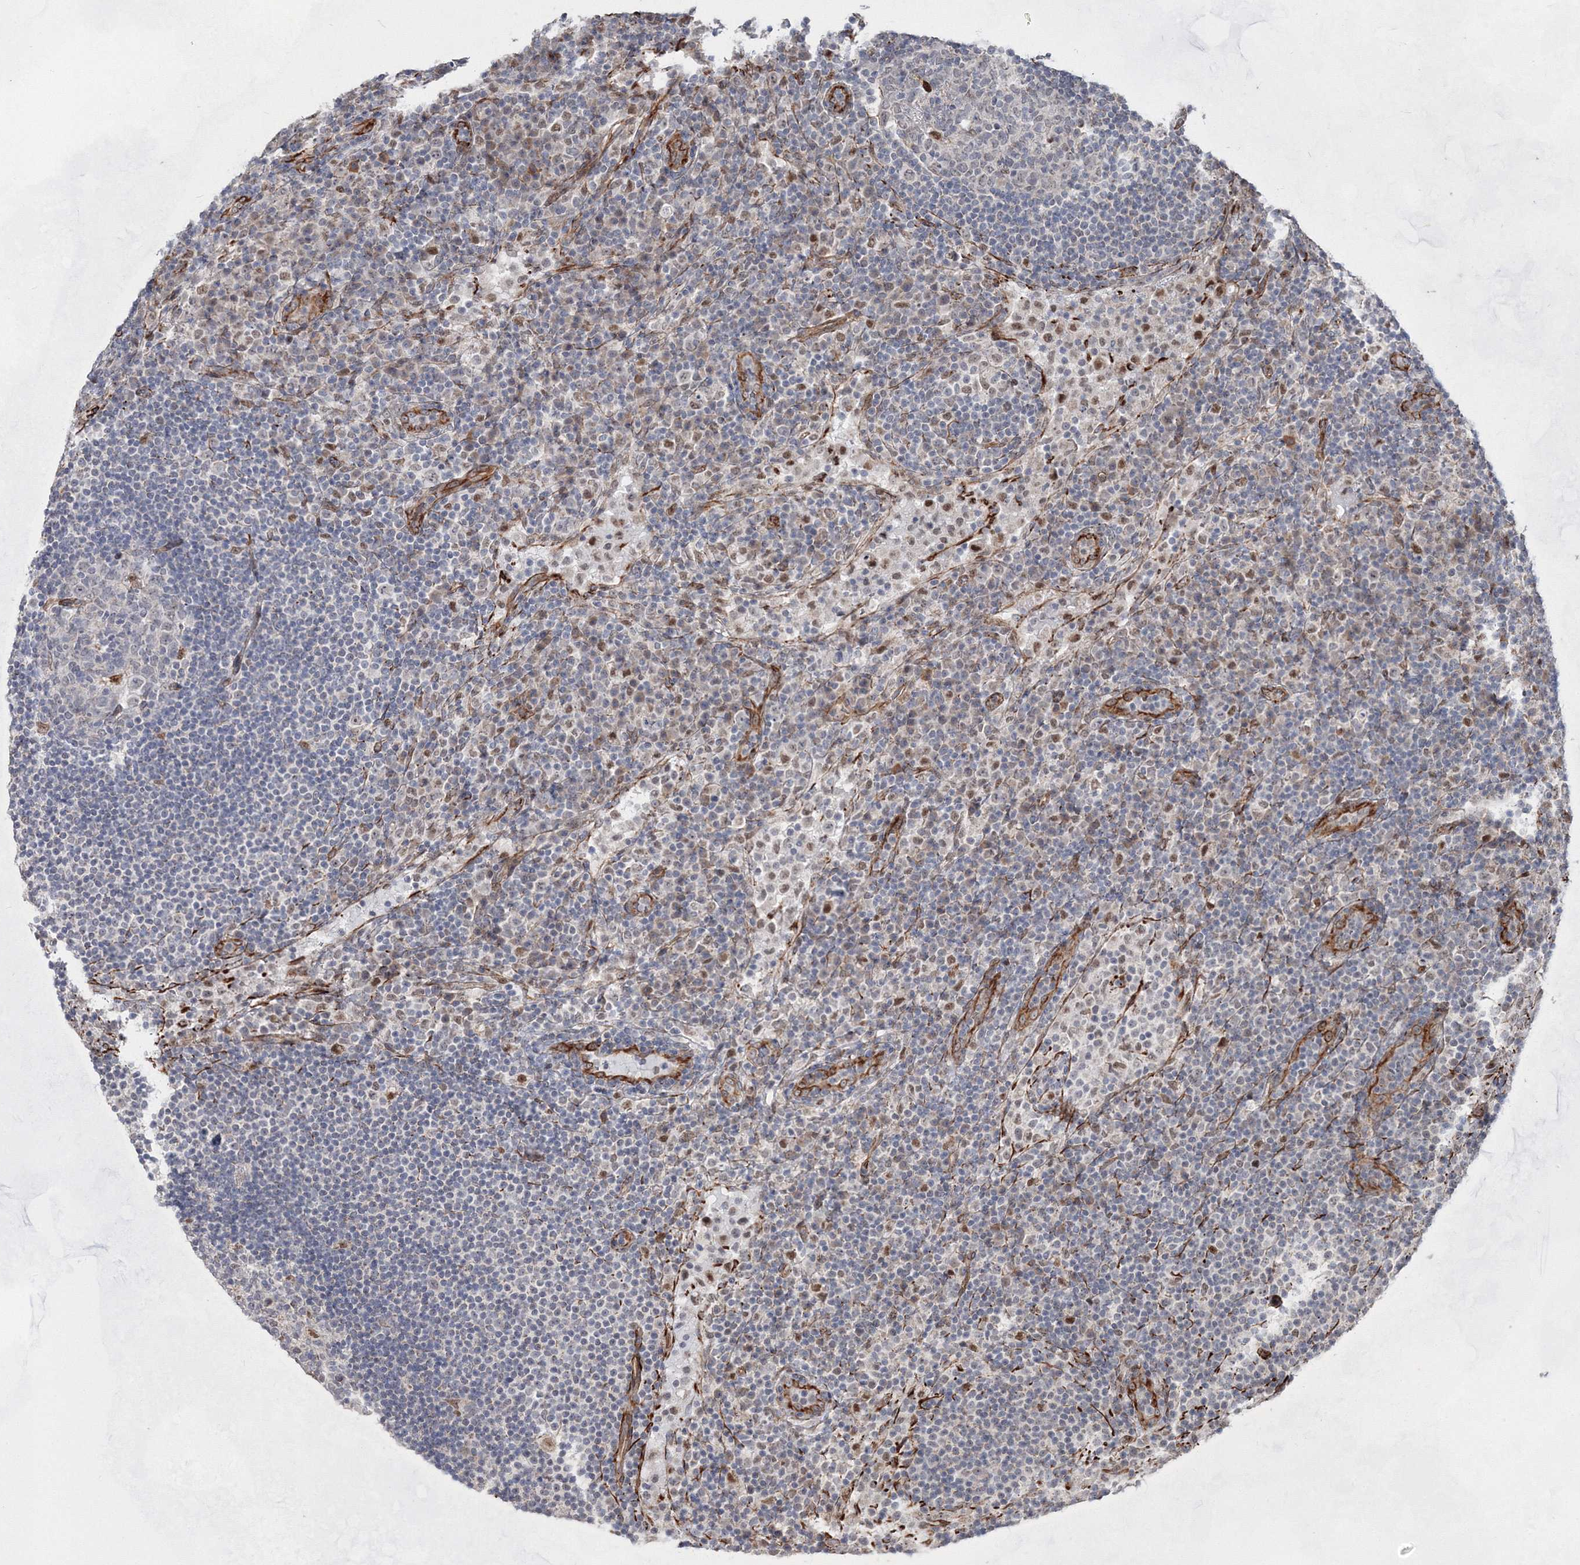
{"staining": {"intensity": "negative", "quantity": "none", "location": "none"}, "tissue": "lymph node", "cell_type": "Germinal center cells", "image_type": "normal", "snomed": [{"axis": "morphology", "description": "Normal tissue, NOS"}, {"axis": "topography", "description": "Lymph node"}], "caption": "This is an immunohistochemistry (IHC) photomicrograph of unremarkable lymph node. There is no positivity in germinal center cells.", "gene": "SNIP1", "patient": {"sex": "female", "age": 53}}